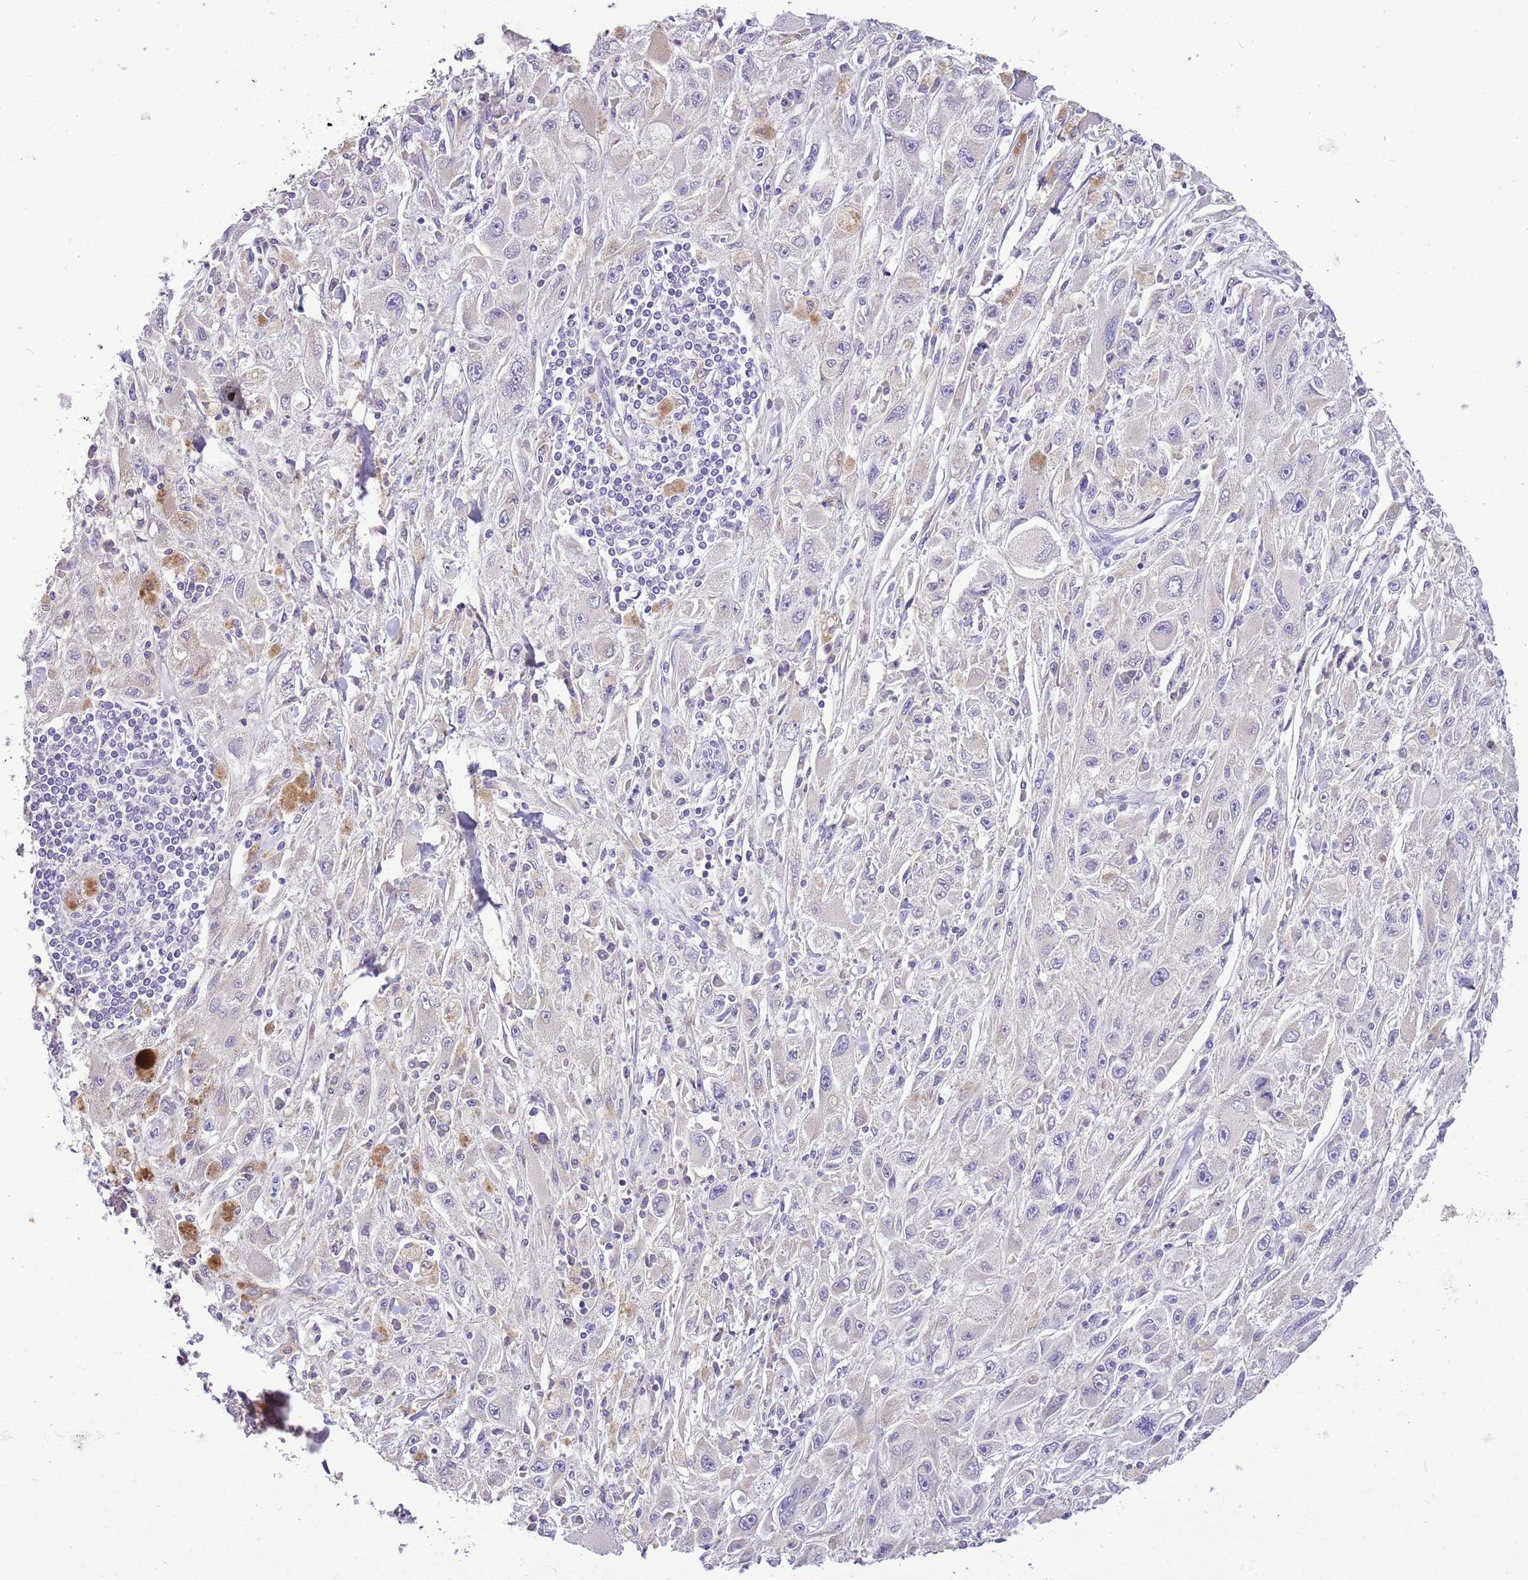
{"staining": {"intensity": "moderate", "quantity": "<25%", "location": "cytoplasmic/membranous"}, "tissue": "melanoma", "cell_type": "Tumor cells", "image_type": "cancer", "snomed": [{"axis": "morphology", "description": "Malignant melanoma, Metastatic site"}, {"axis": "topography", "description": "Skin"}], "caption": "Human melanoma stained with a brown dye displays moderate cytoplasmic/membranous positive staining in approximately <25% of tumor cells.", "gene": "GLCE", "patient": {"sex": "male", "age": 53}}